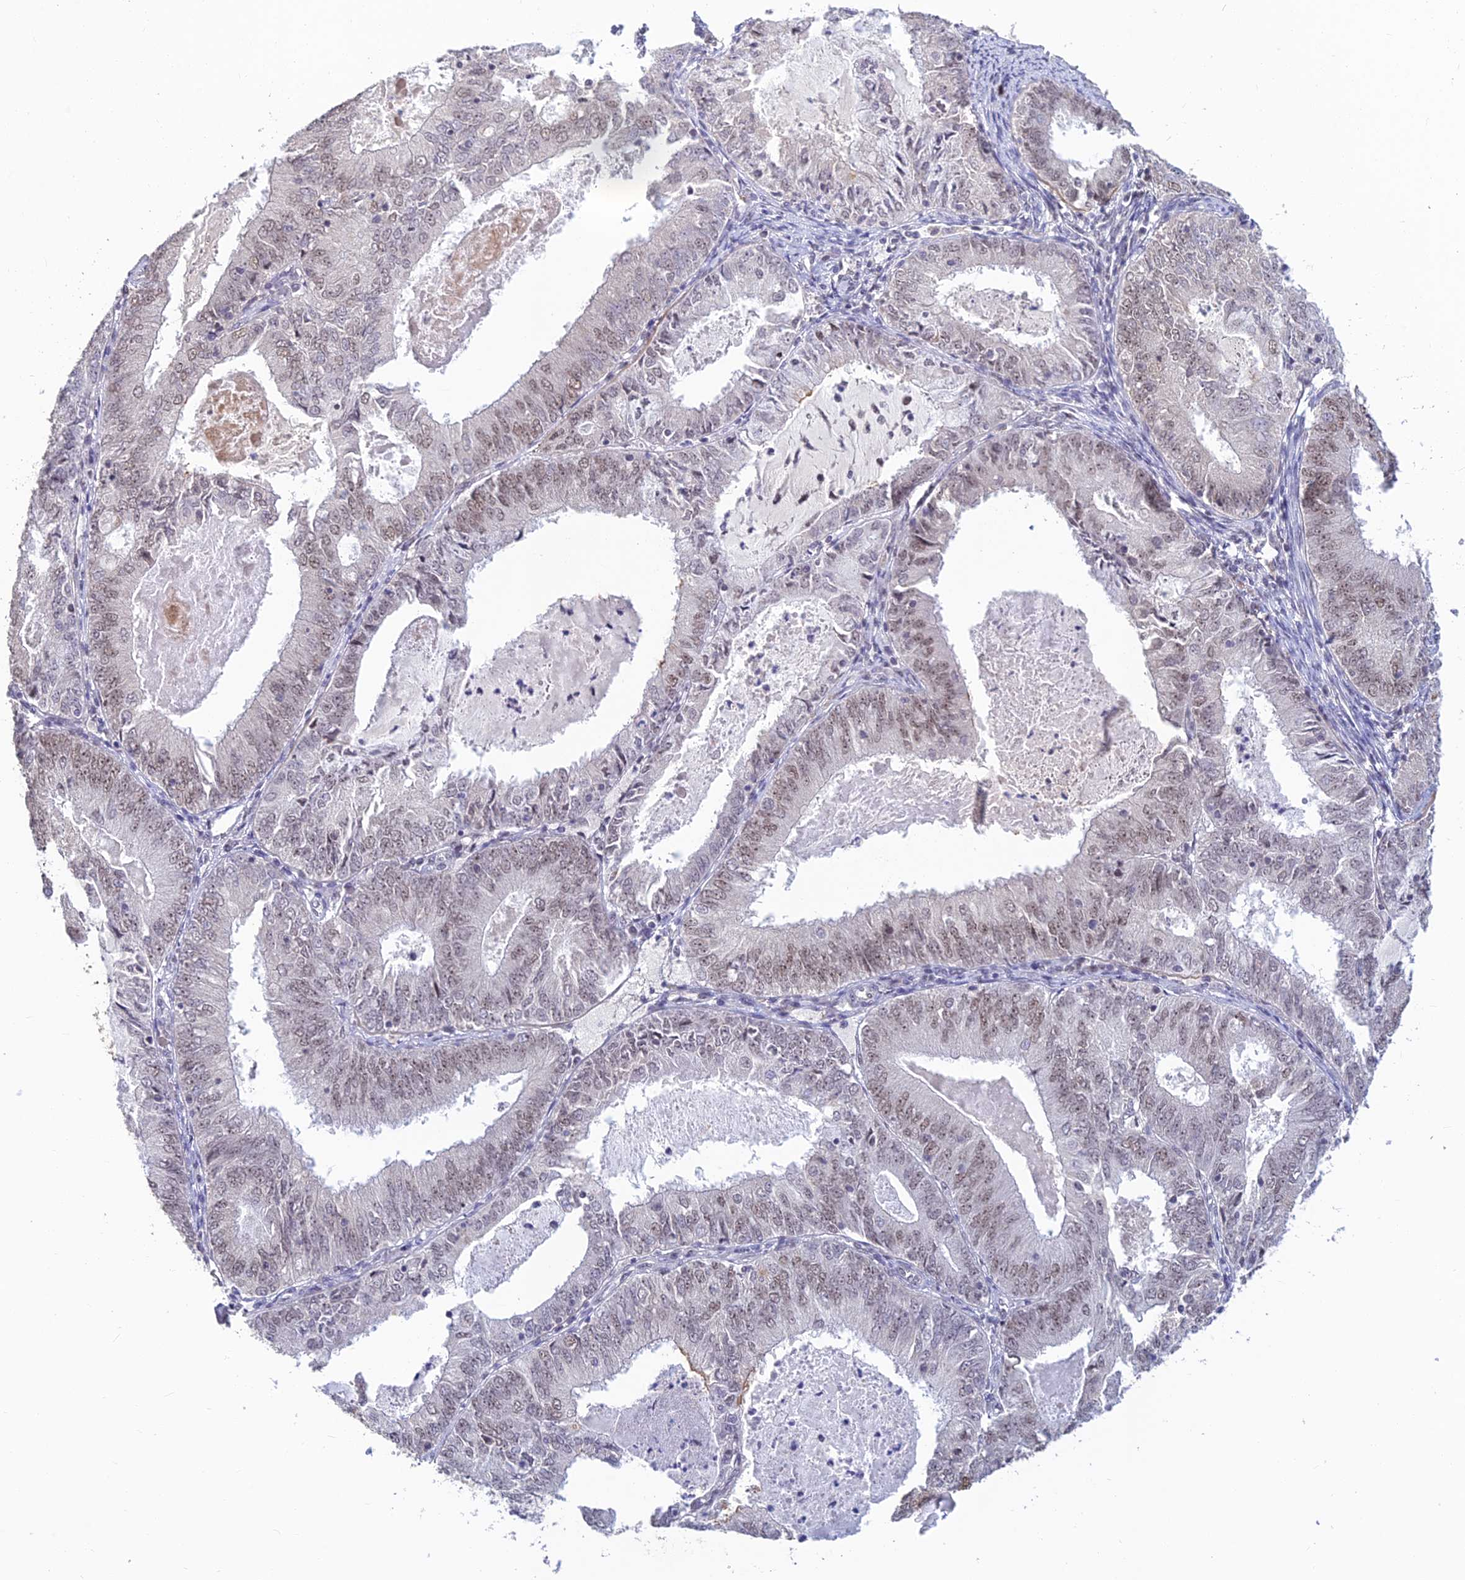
{"staining": {"intensity": "weak", "quantity": "<25%", "location": "nuclear"}, "tissue": "endometrial cancer", "cell_type": "Tumor cells", "image_type": "cancer", "snomed": [{"axis": "morphology", "description": "Adenocarcinoma, NOS"}, {"axis": "topography", "description": "Endometrium"}], "caption": "IHC histopathology image of neoplastic tissue: adenocarcinoma (endometrial) stained with DAB demonstrates no significant protein expression in tumor cells. Brightfield microscopy of immunohistochemistry stained with DAB (3,3'-diaminobenzidine) (brown) and hematoxylin (blue), captured at high magnification.", "gene": "POLR1G", "patient": {"sex": "female", "age": 57}}